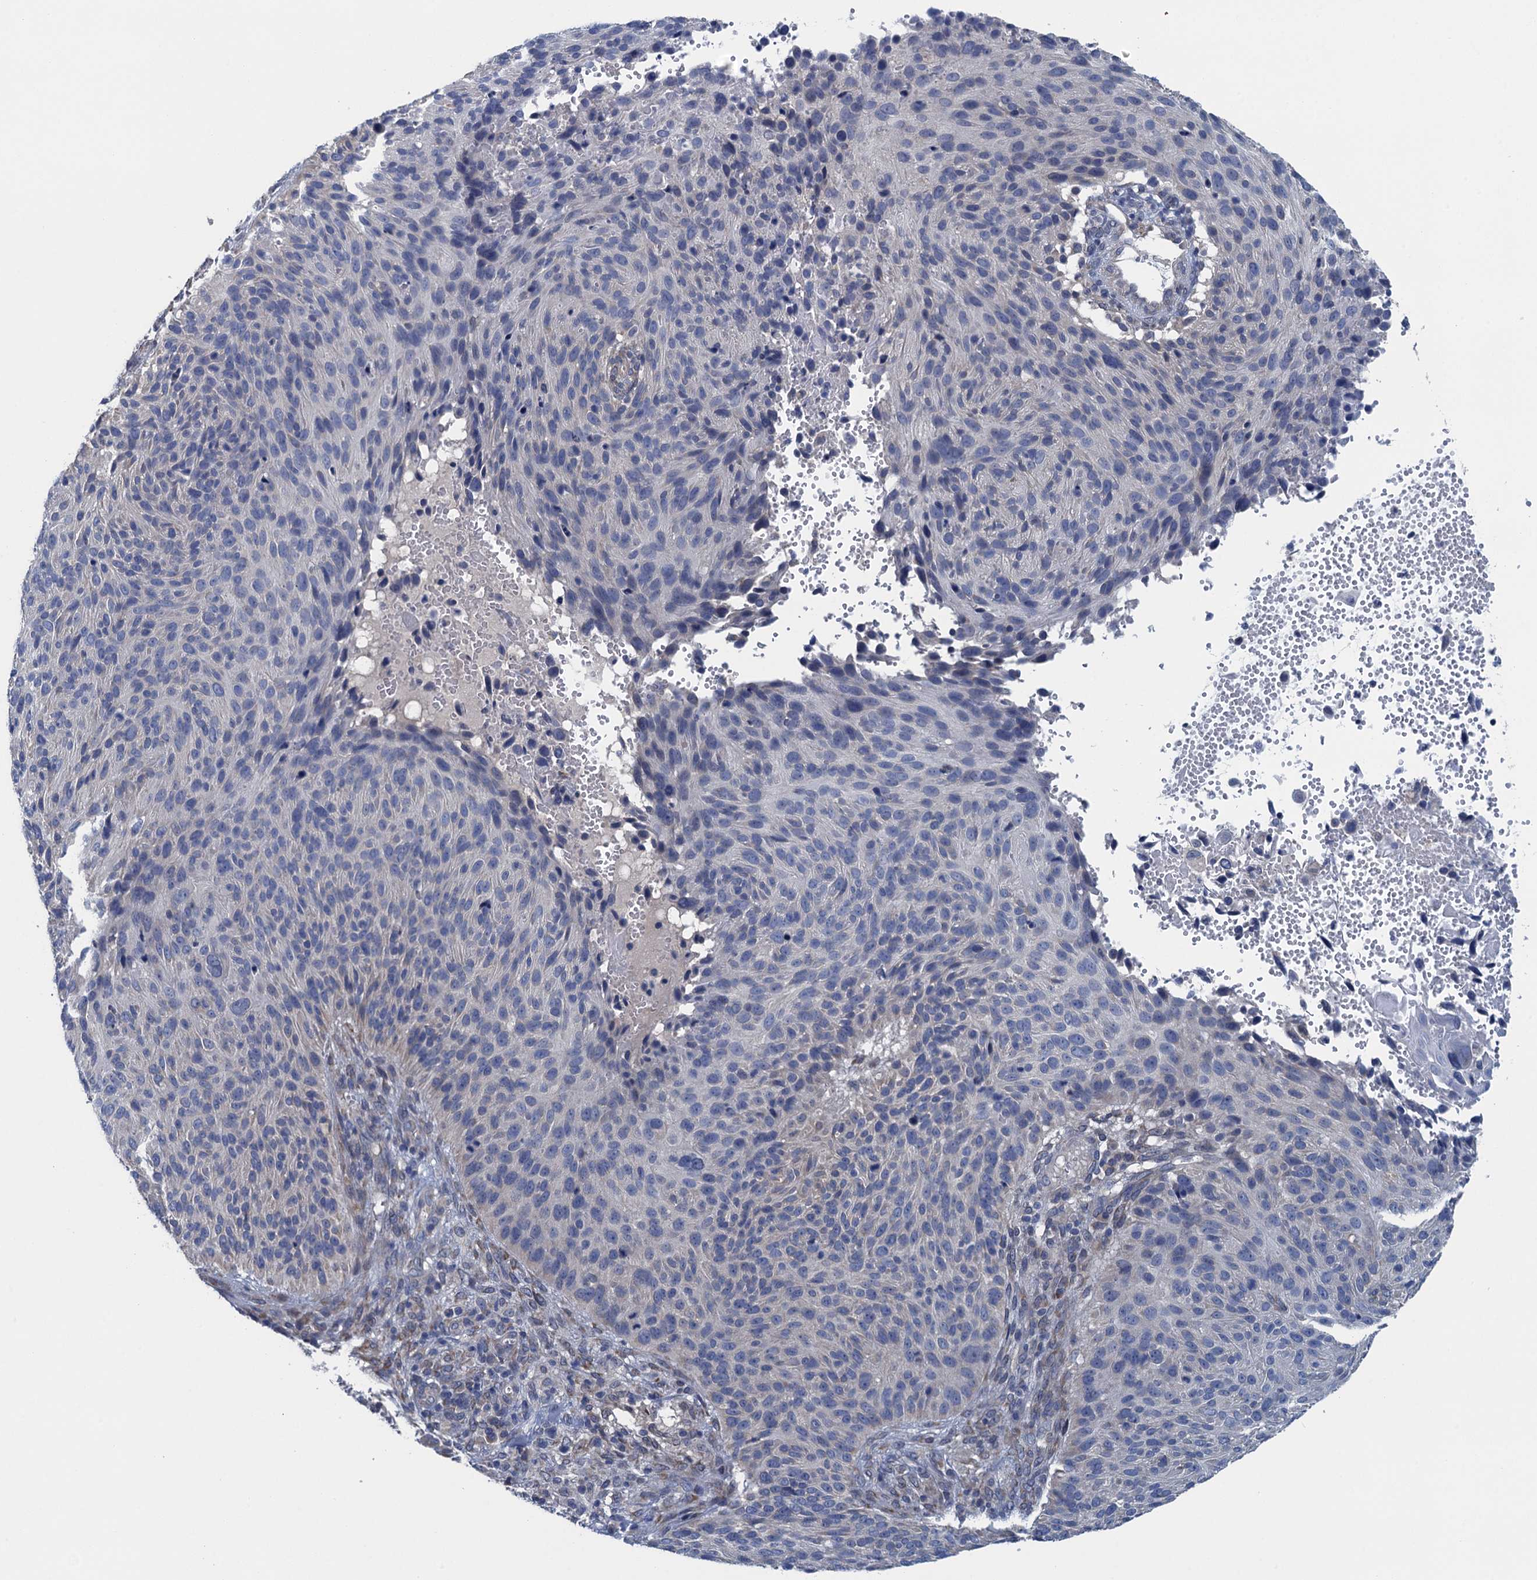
{"staining": {"intensity": "negative", "quantity": "none", "location": "none"}, "tissue": "cervical cancer", "cell_type": "Tumor cells", "image_type": "cancer", "snomed": [{"axis": "morphology", "description": "Squamous cell carcinoma, NOS"}, {"axis": "topography", "description": "Cervix"}], "caption": "An image of human squamous cell carcinoma (cervical) is negative for staining in tumor cells. (Brightfield microscopy of DAB (3,3'-diaminobenzidine) IHC at high magnification).", "gene": "CTU2", "patient": {"sex": "female", "age": 74}}